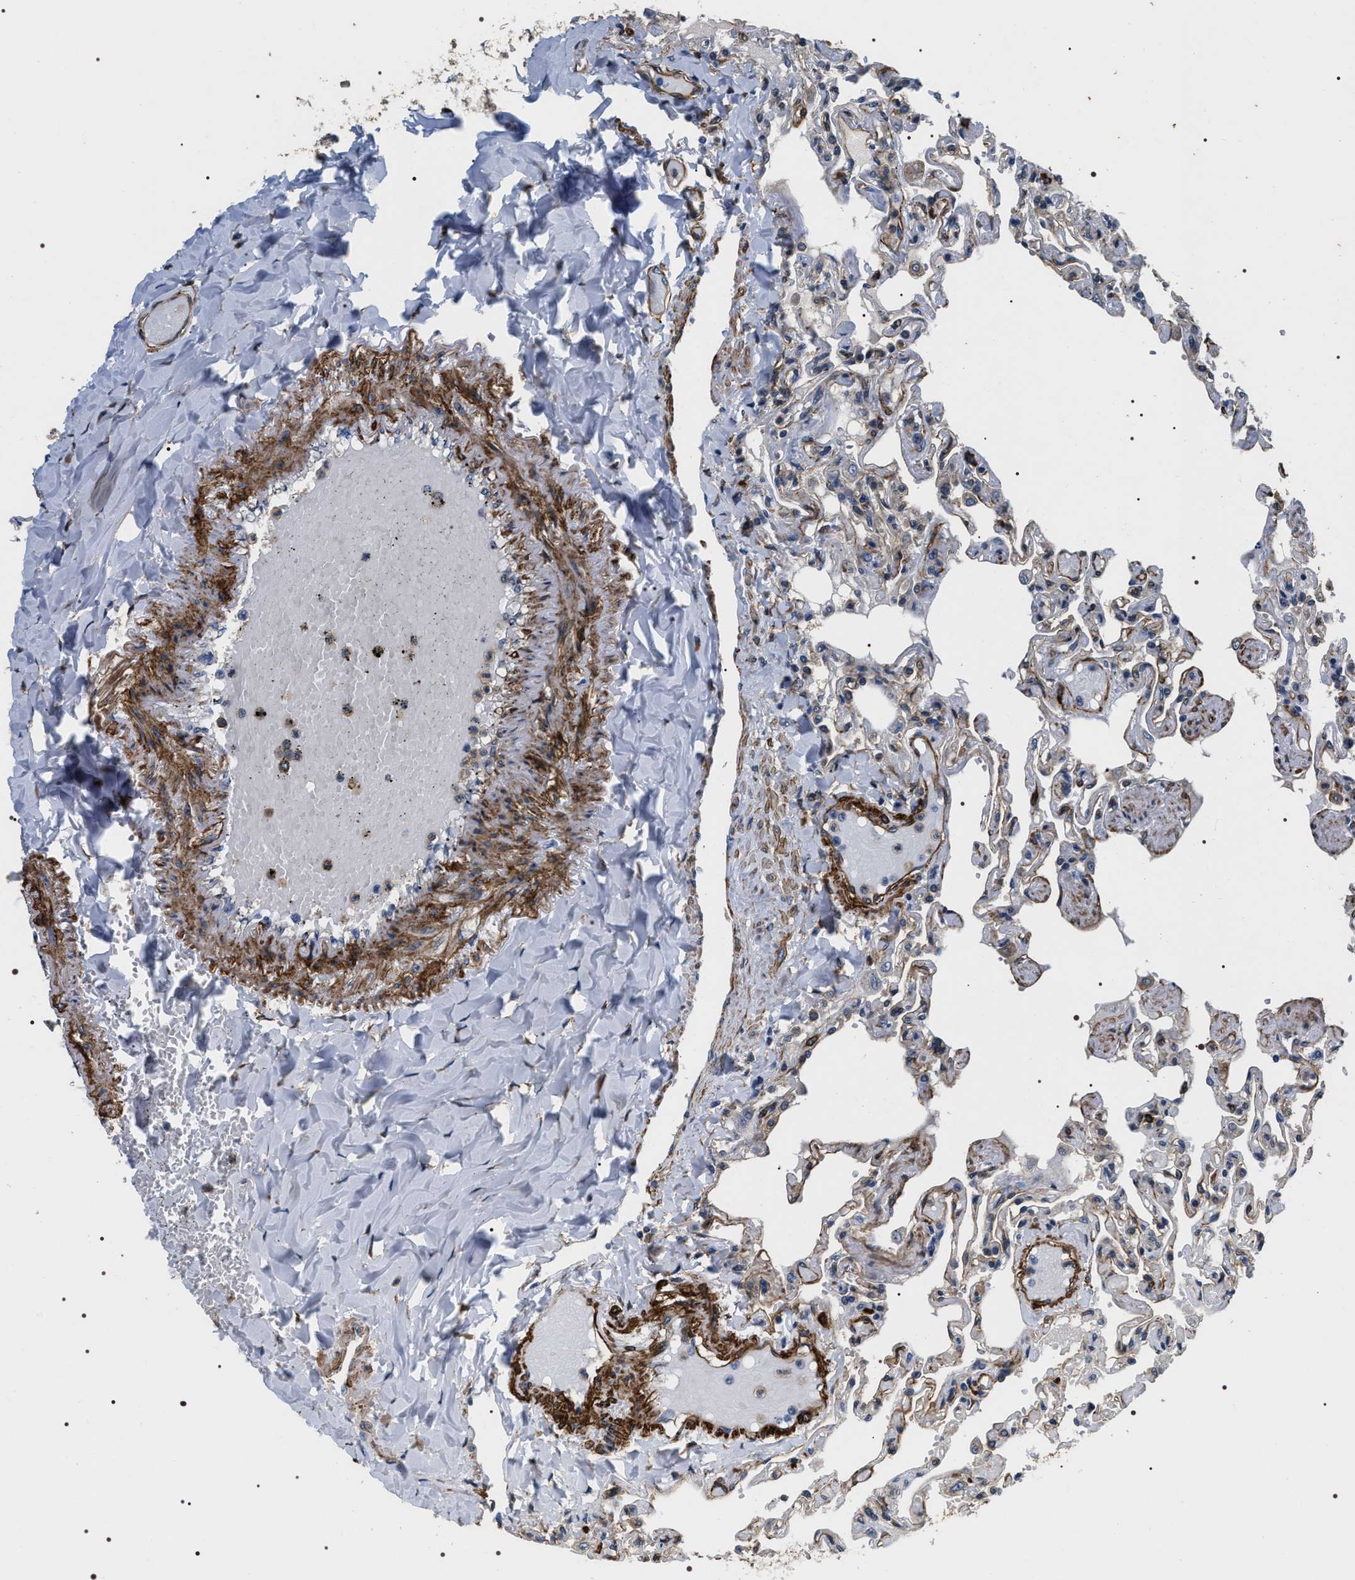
{"staining": {"intensity": "negative", "quantity": "none", "location": "none"}, "tissue": "lung", "cell_type": "Alveolar cells", "image_type": "normal", "snomed": [{"axis": "morphology", "description": "Normal tissue, NOS"}, {"axis": "topography", "description": "Lung"}], "caption": "Histopathology image shows no significant protein expression in alveolar cells of normal lung. (Stains: DAB immunohistochemistry (IHC) with hematoxylin counter stain, Microscopy: brightfield microscopy at high magnification).", "gene": "ZC3HAV1L", "patient": {"sex": "male", "age": 21}}